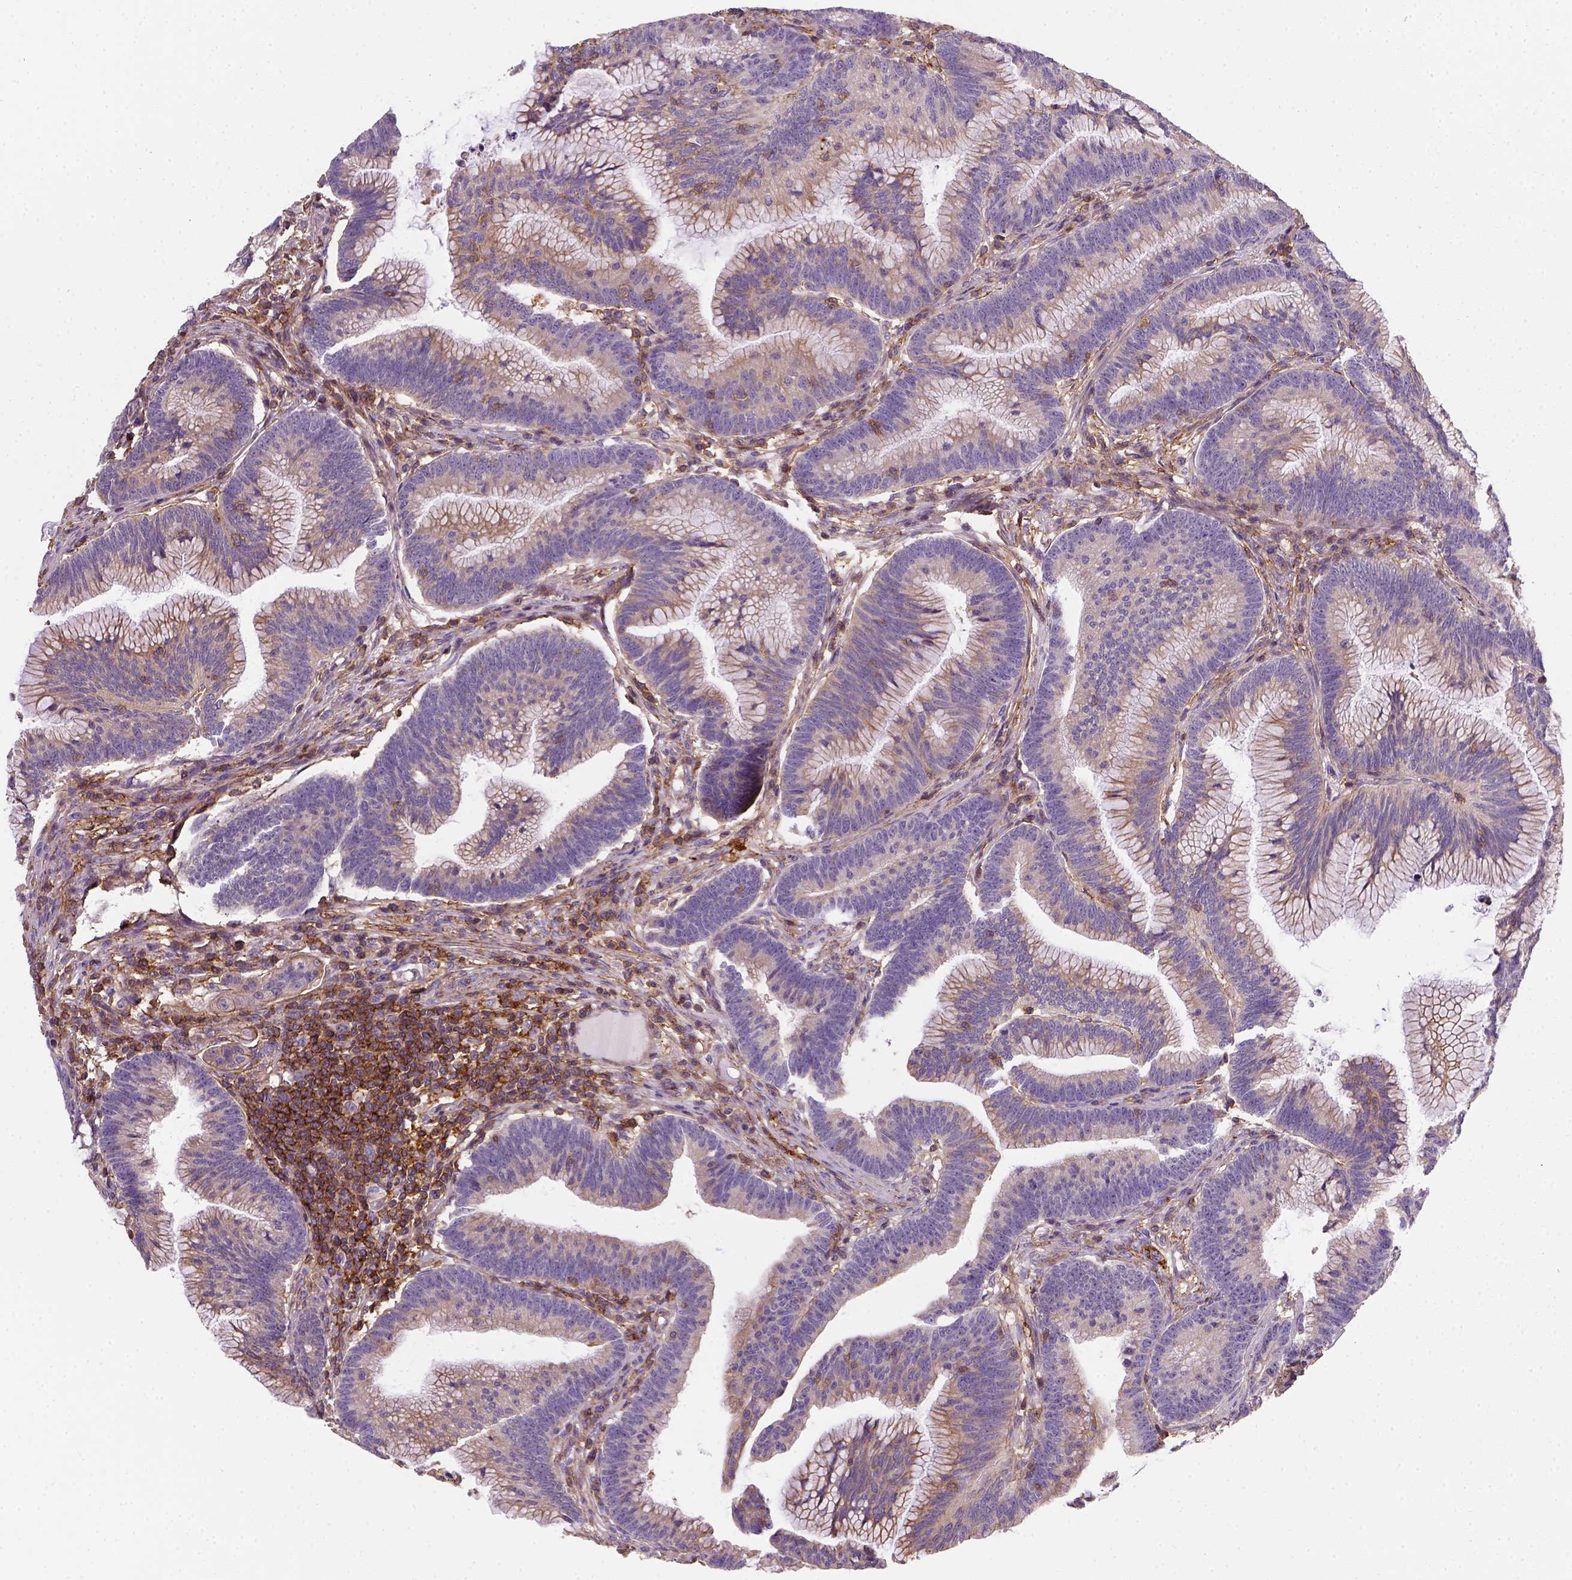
{"staining": {"intensity": "moderate", "quantity": "<25%", "location": "cytoplasmic/membranous"}, "tissue": "colorectal cancer", "cell_type": "Tumor cells", "image_type": "cancer", "snomed": [{"axis": "morphology", "description": "Adenocarcinoma, NOS"}, {"axis": "topography", "description": "Colon"}], "caption": "The immunohistochemical stain highlights moderate cytoplasmic/membranous positivity in tumor cells of colorectal cancer (adenocarcinoma) tissue.", "gene": "GPRC5D", "patient": {"sex": "female", "age": 78}}